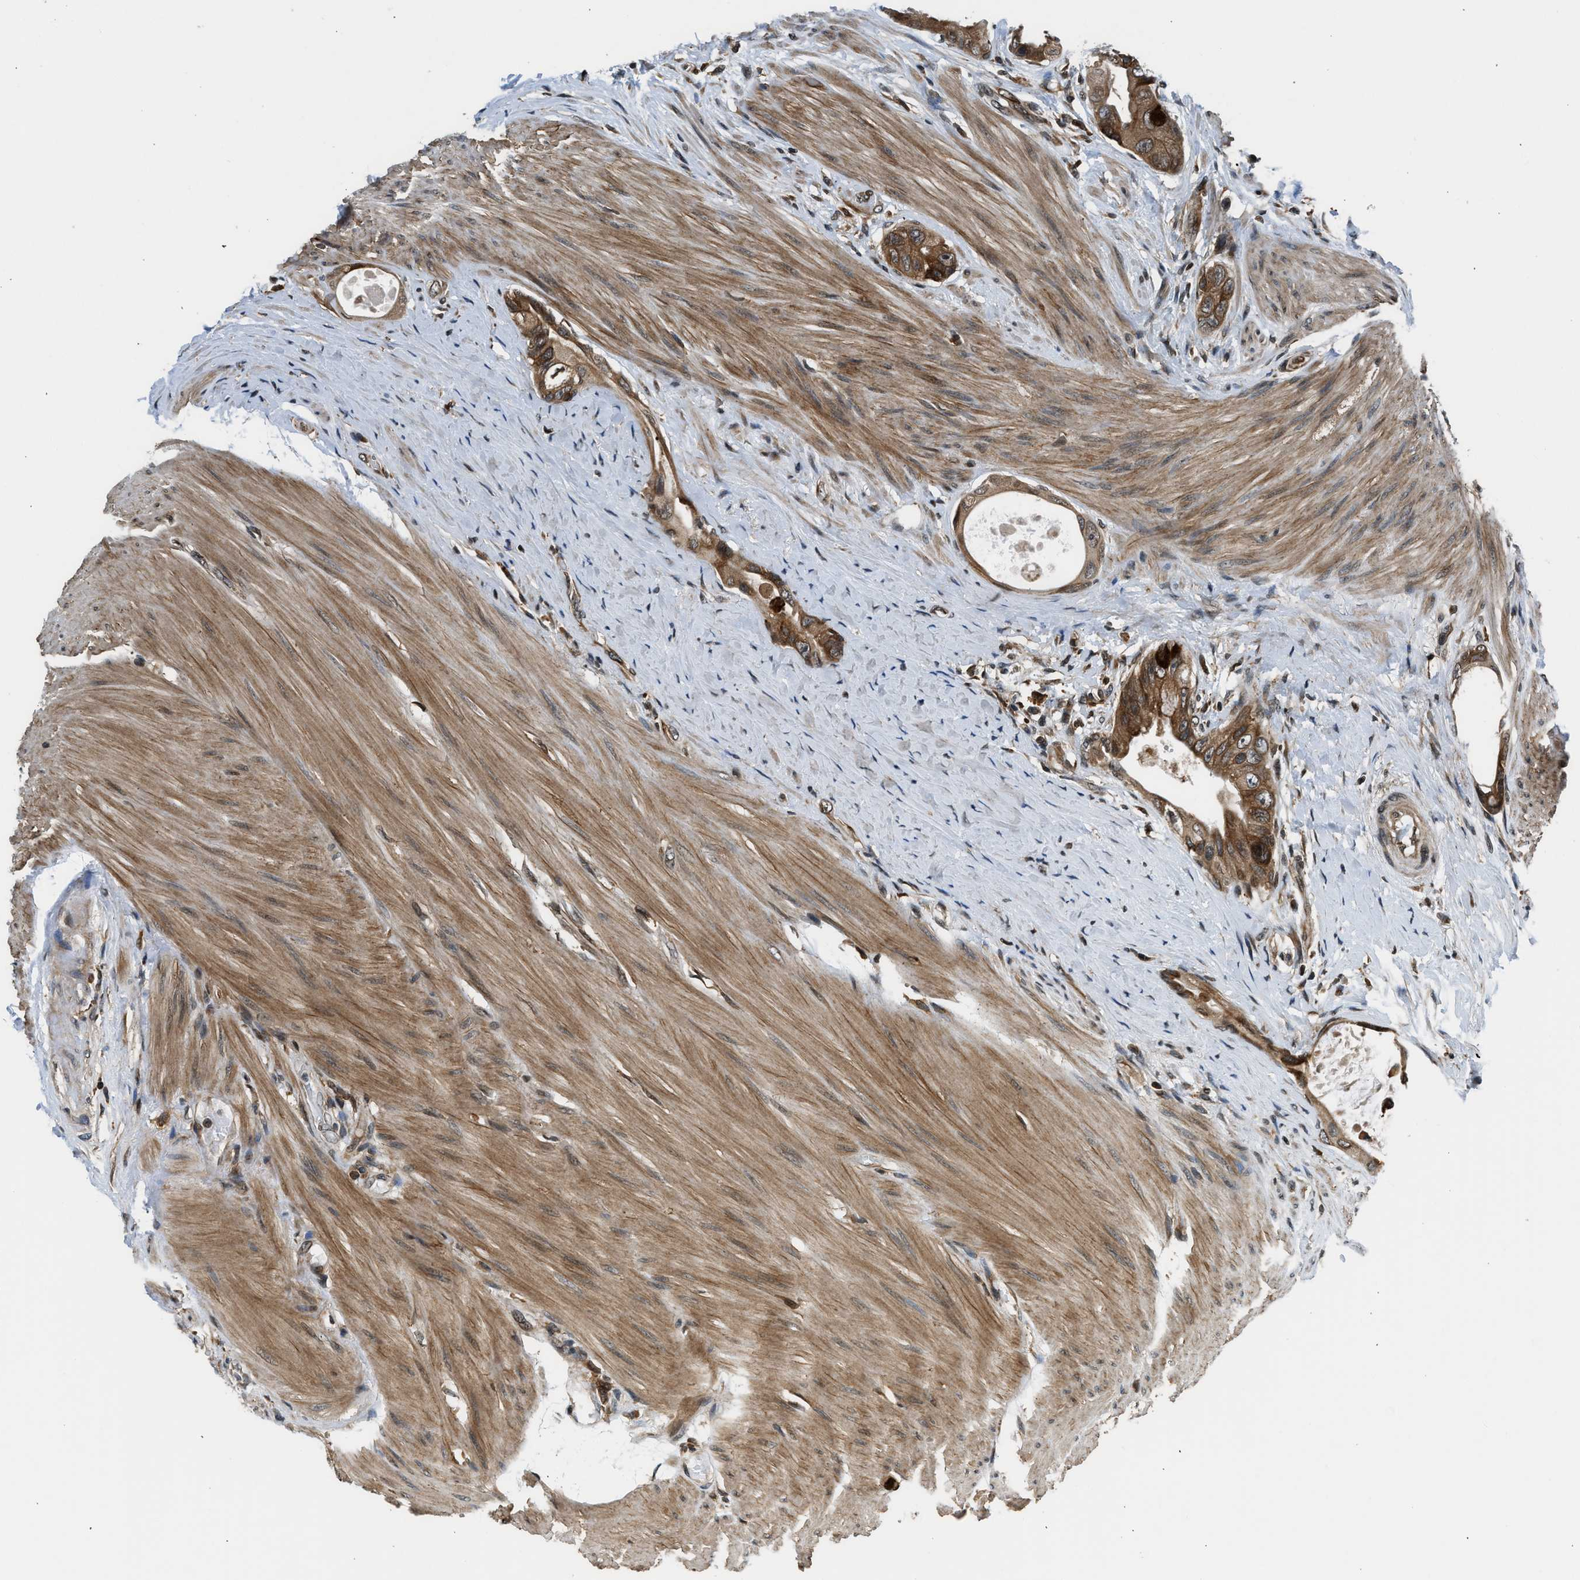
{"staining": {"intensity": "moderate", "quantity": ">75%", "location": "cytoplasmic/membranous"}, "tissue": "colorectal cancer", "cell_type": "Tumor cells", "image_type": "cancer", "snomed": [{"axis": "morphology", "description": "Adenocarcinoma, NOS"}, {"axis": "topography", "description": "Rectum"}], "caption": "Colorectal cancer stained for a protein (brown) displays moderate cytoplasmic/membranous positive staining in approximately >75% of tumor cells.", "gene": "RETREG3", "patient": {"sex": "male", "age": 51}}